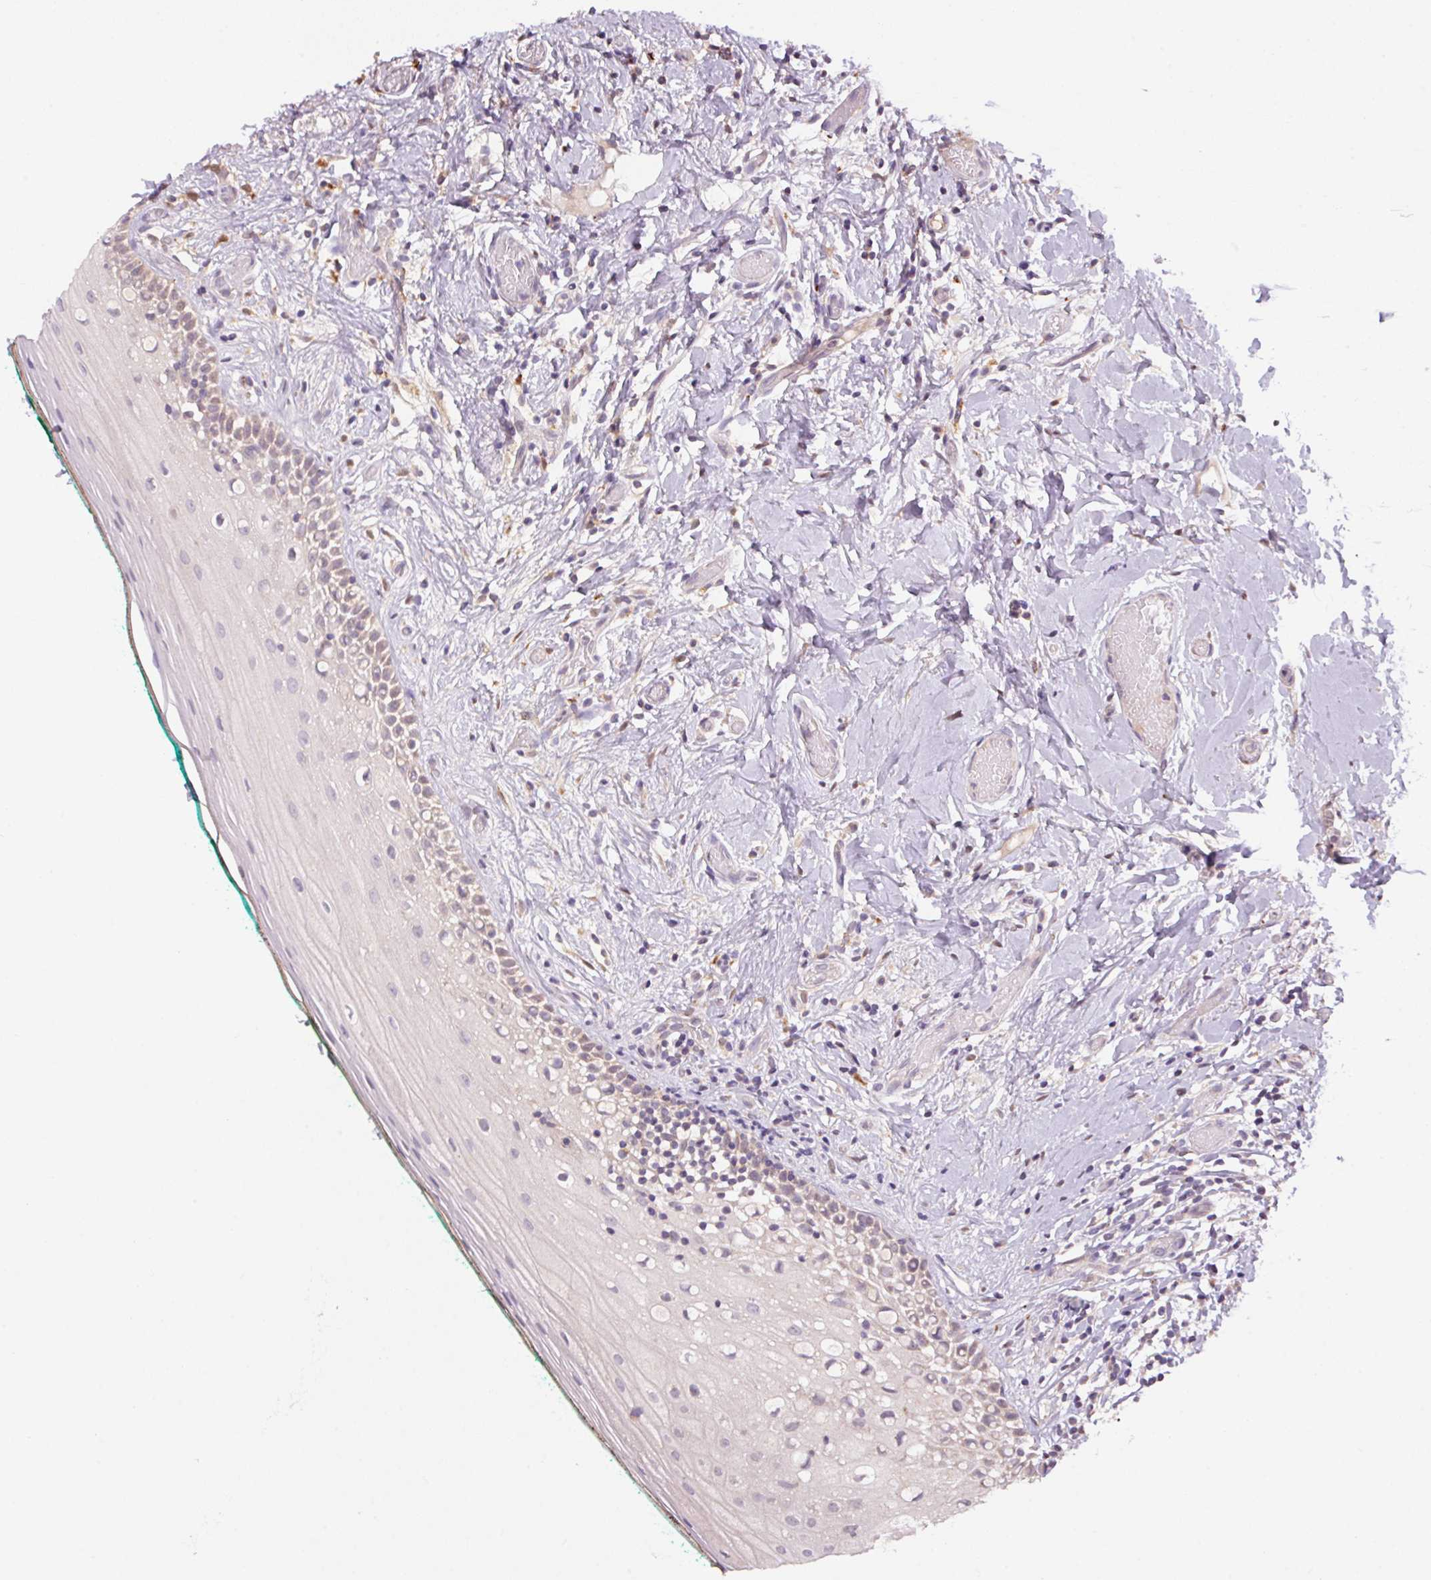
{"staining": {"intensity": "weak", "quantity": "<25%", "location": "cytoplasmic/membranous"}, "tissue": "oral mucosa", "cell_type": "Squamous epithelial cells", "image_type": "normal", "snomed": [{"axis": "morphology", "description": "Normal tissue, NOS"}, {"axis": "topography", "description": "Oral tissue"}], "caption": "Immunohistochemical staining of normal human oral mucosa shows no significant positivity in squamous epithelial cells.", "gene": "ADH5", "patient": {"sex": "female", "age": 83}}